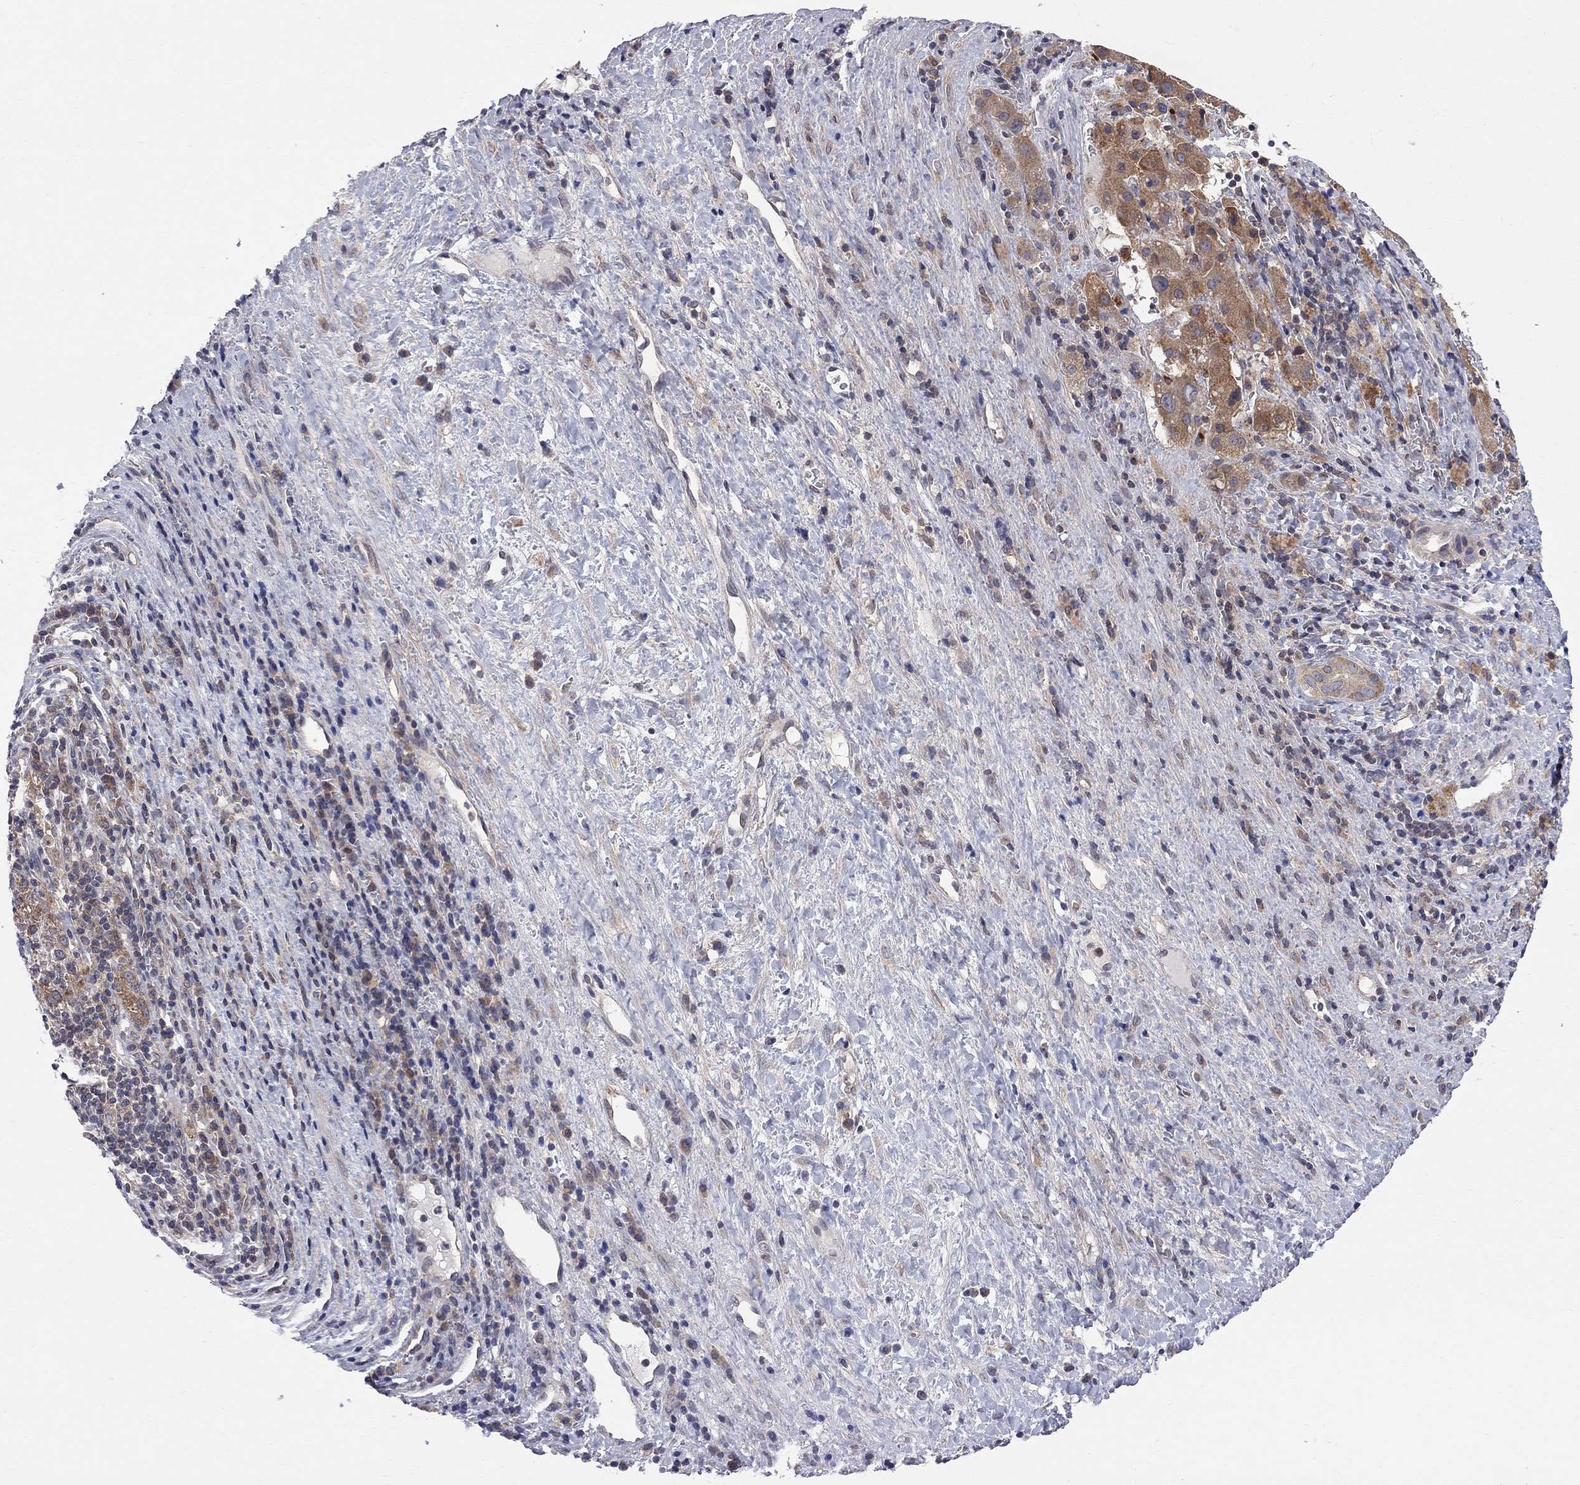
{"staining": {"intensity": "moderate", "quantity": "25%-75%", "location": "cytoplasmic/membranous"}, "tissue": "liver cancer", "cell_type": "Tumor cells", "image_type": "cancer", "snomed": [{"axis": "morphology", "description": "Carcinoma, Hepatocellular, NOS"}, {"axis": "topography", "description": "Liver"}], "caption": "IHC micrograph of neoplastic tissue: human liver cancer stained using immunohistochemistry exhibits medium levels of moderate protein expression localized specifically in the cytoplasmic/membranous of tumor cells, appearing as a cytoplasmic/membranous brown color.", "gene": "CNOT11", "patient": {"sex": "female", "age": 60}}